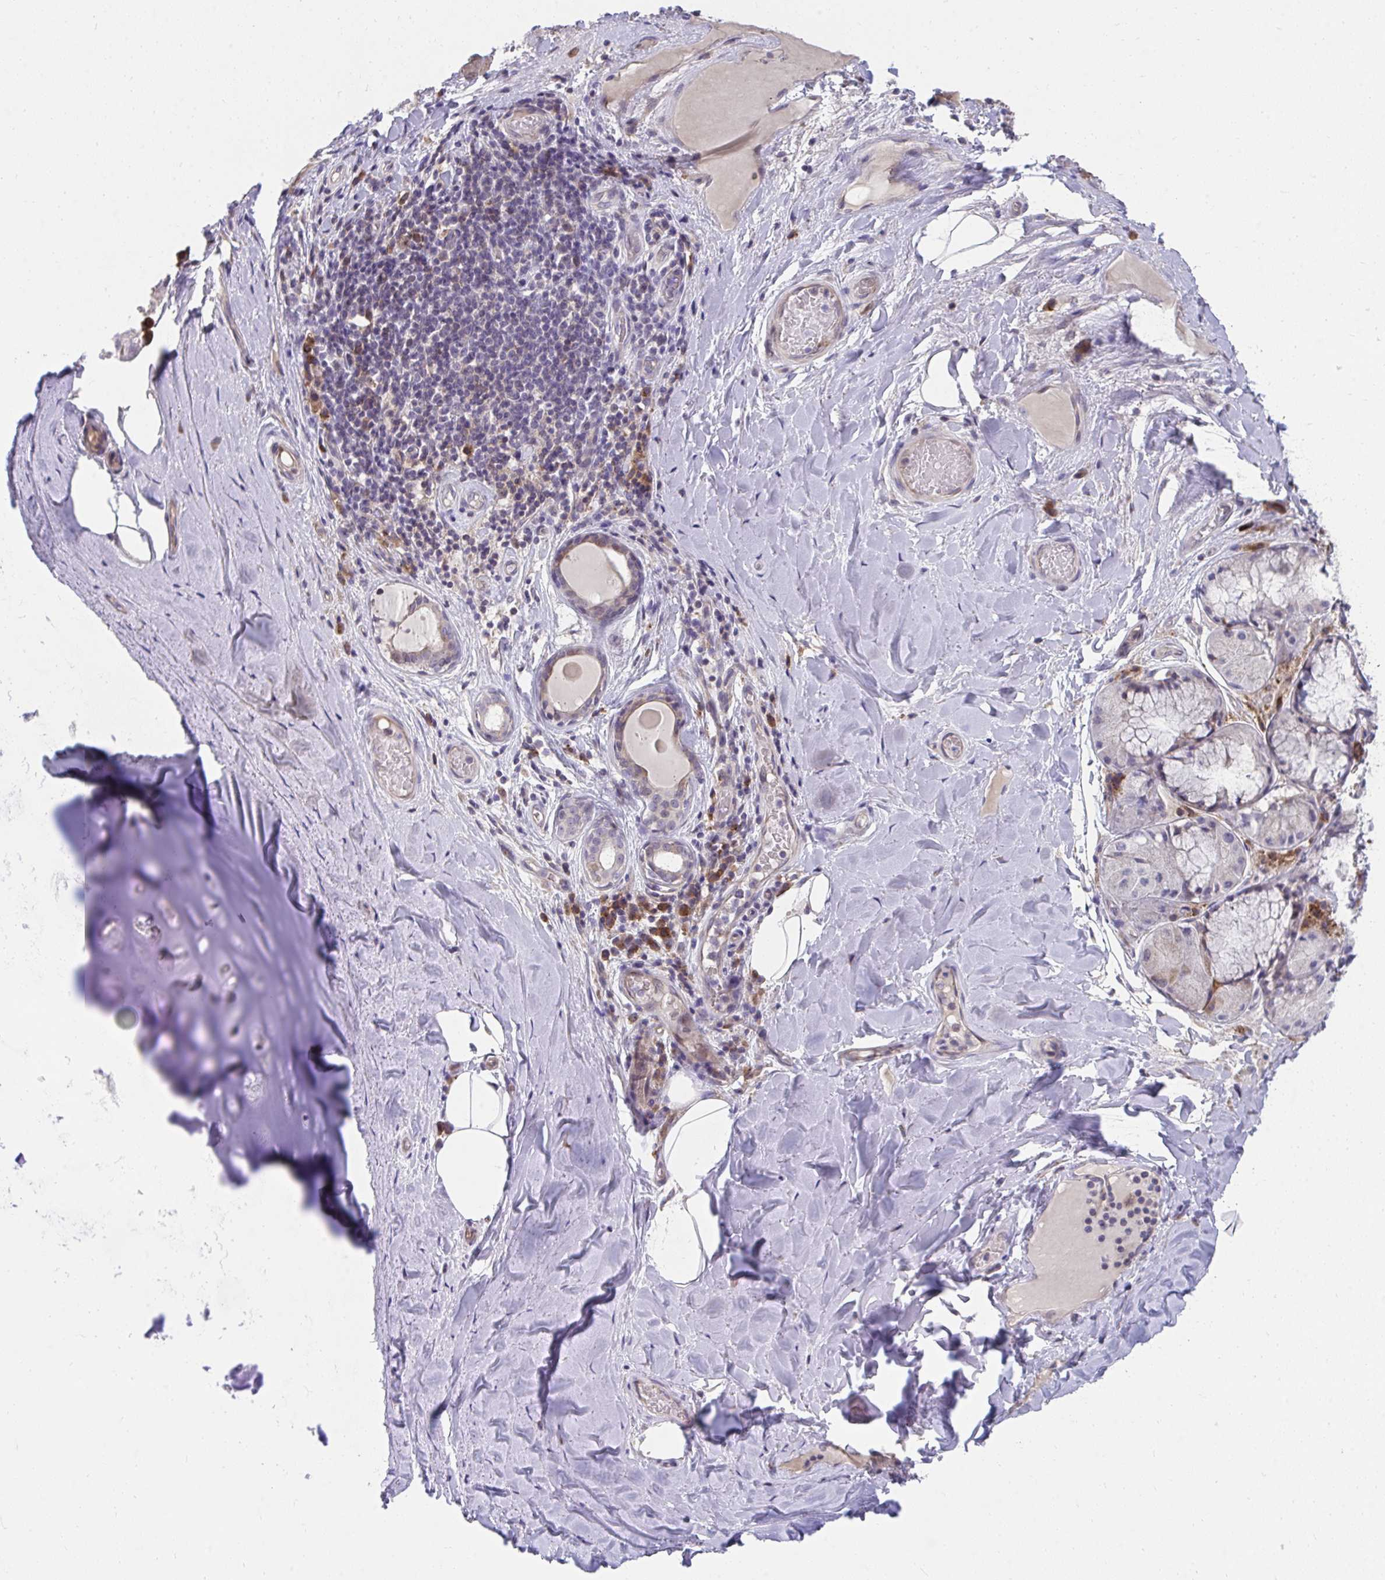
{"staining": {"intensity": "negative", "quantity": "none", "location": "none"}, "tissue": "adipose tissue", "cell_type": "Adipocytes", "image_type": "normal", "snomed": [{"axis": "morphology", "description": "Normal tissue, NOS"}, {"axis": "topography", "description": "Cartilage tissue"}, {"axis": "topography", "description": "Bronchus"}], "caption": "Immunohistochemistry (IHC) image of normal adipose tissue stained for a protein (brown), which displays no staining in adipocytes. (Stains: DAB (3,3'-diaminobenzidine) immunohistochemistry (IHC) with hematoxylin counter stain, Microscopy: brightfield microscopy at high magnification).", "gene": "SLAMF7", "patient": {"sex": "male", "age": 64}}